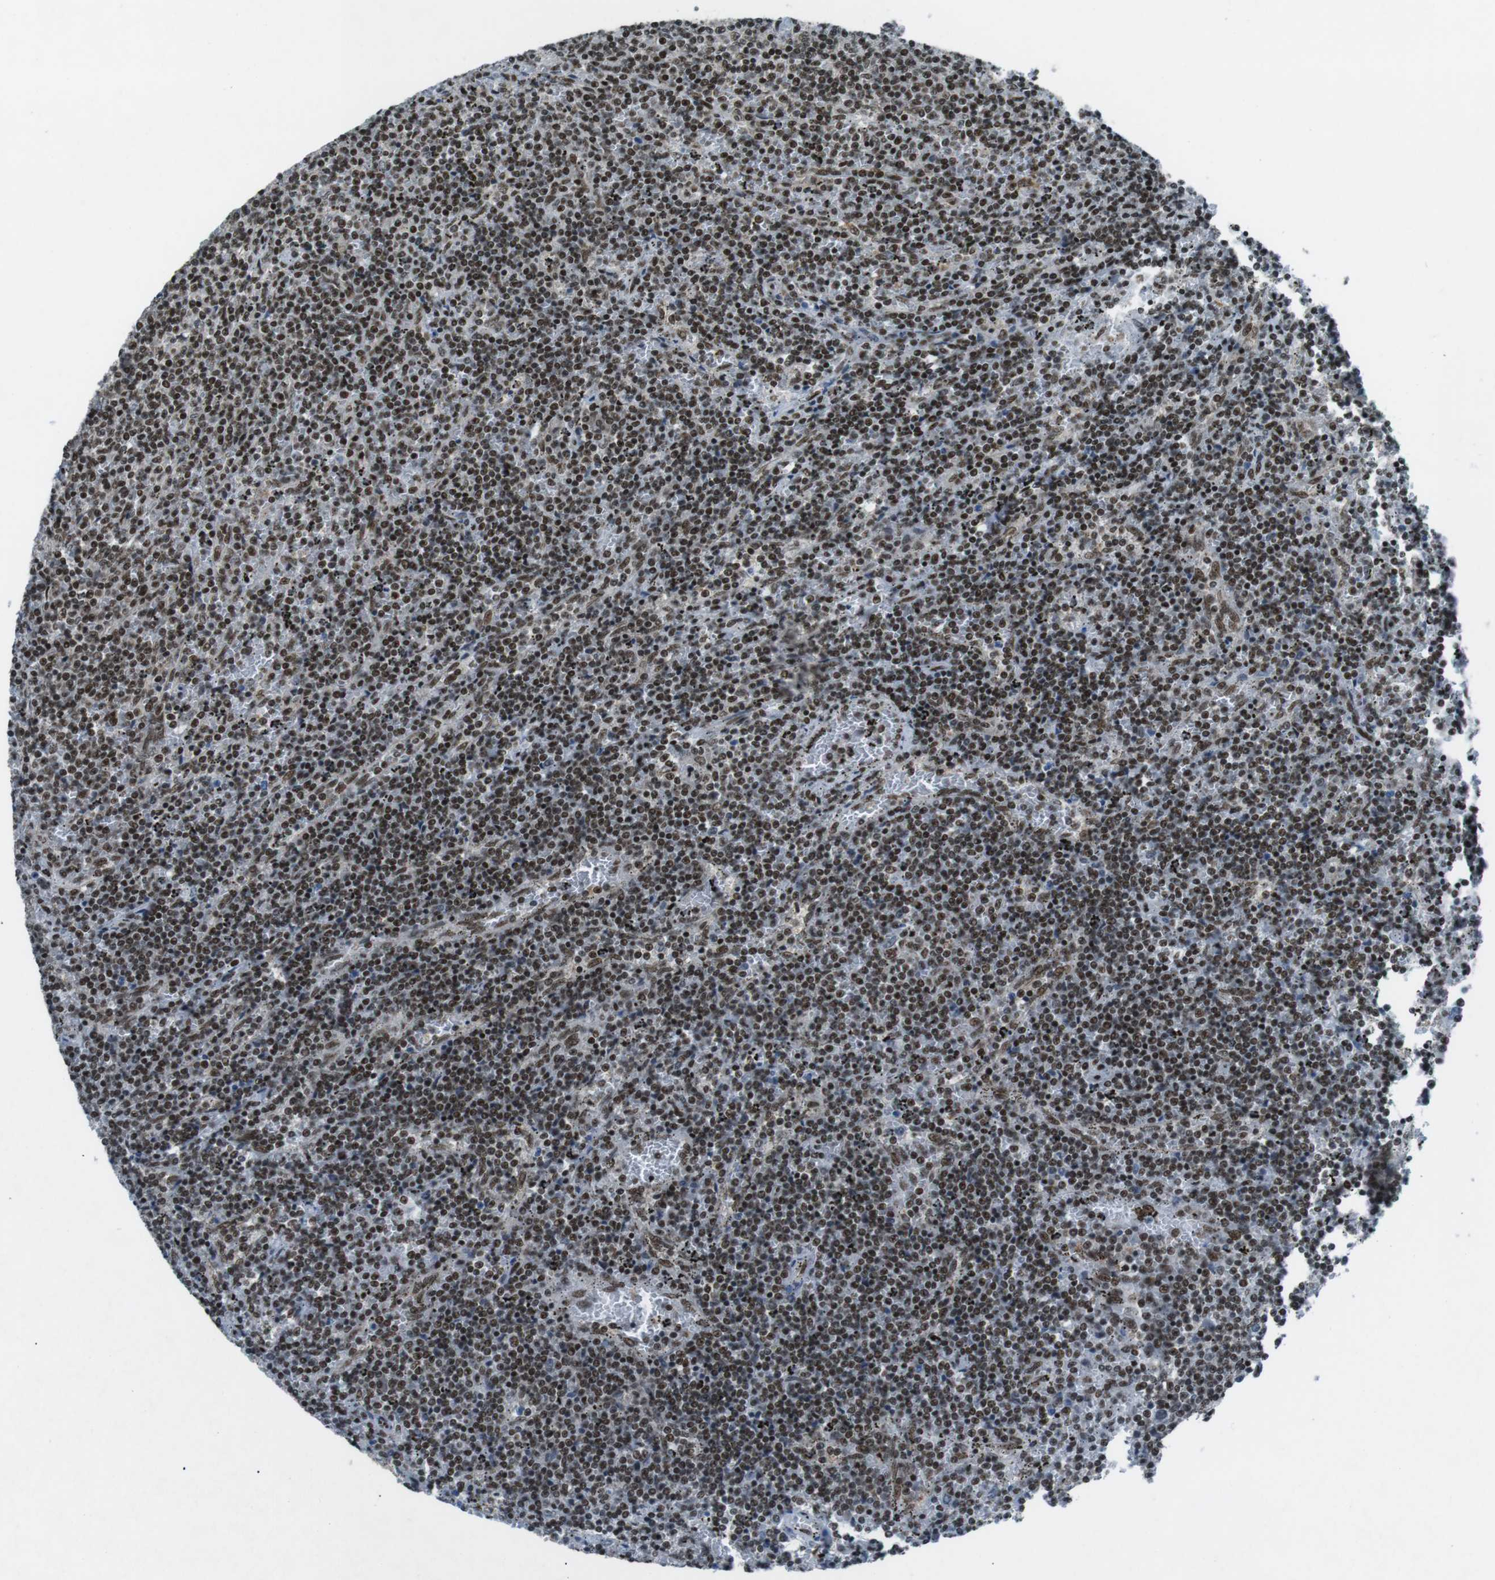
{"staining": {"intensity": "strong", "quantity": ">75%", "location": "nuclear"}, "tissue": "lymphoma", "cell_type": "Tumor cells", "image_type": "cancer", "snomed": [{"axis": "morphology", "description": "Malignant lymphoma, non-Hodgkin's type, Low grade"}, {"axis": "topography", "description": "Spleen"}], "caption": "Malignant lymphoma, non-Hodgkin's type (low-grade) tissue displays strong nuclear expression in about >75% of tumor cells, visualized by immunohistochemistry. Nuclei are stained in blue.", "gene": "TAF1", "patient": {"sex": "female", "age": 50}}